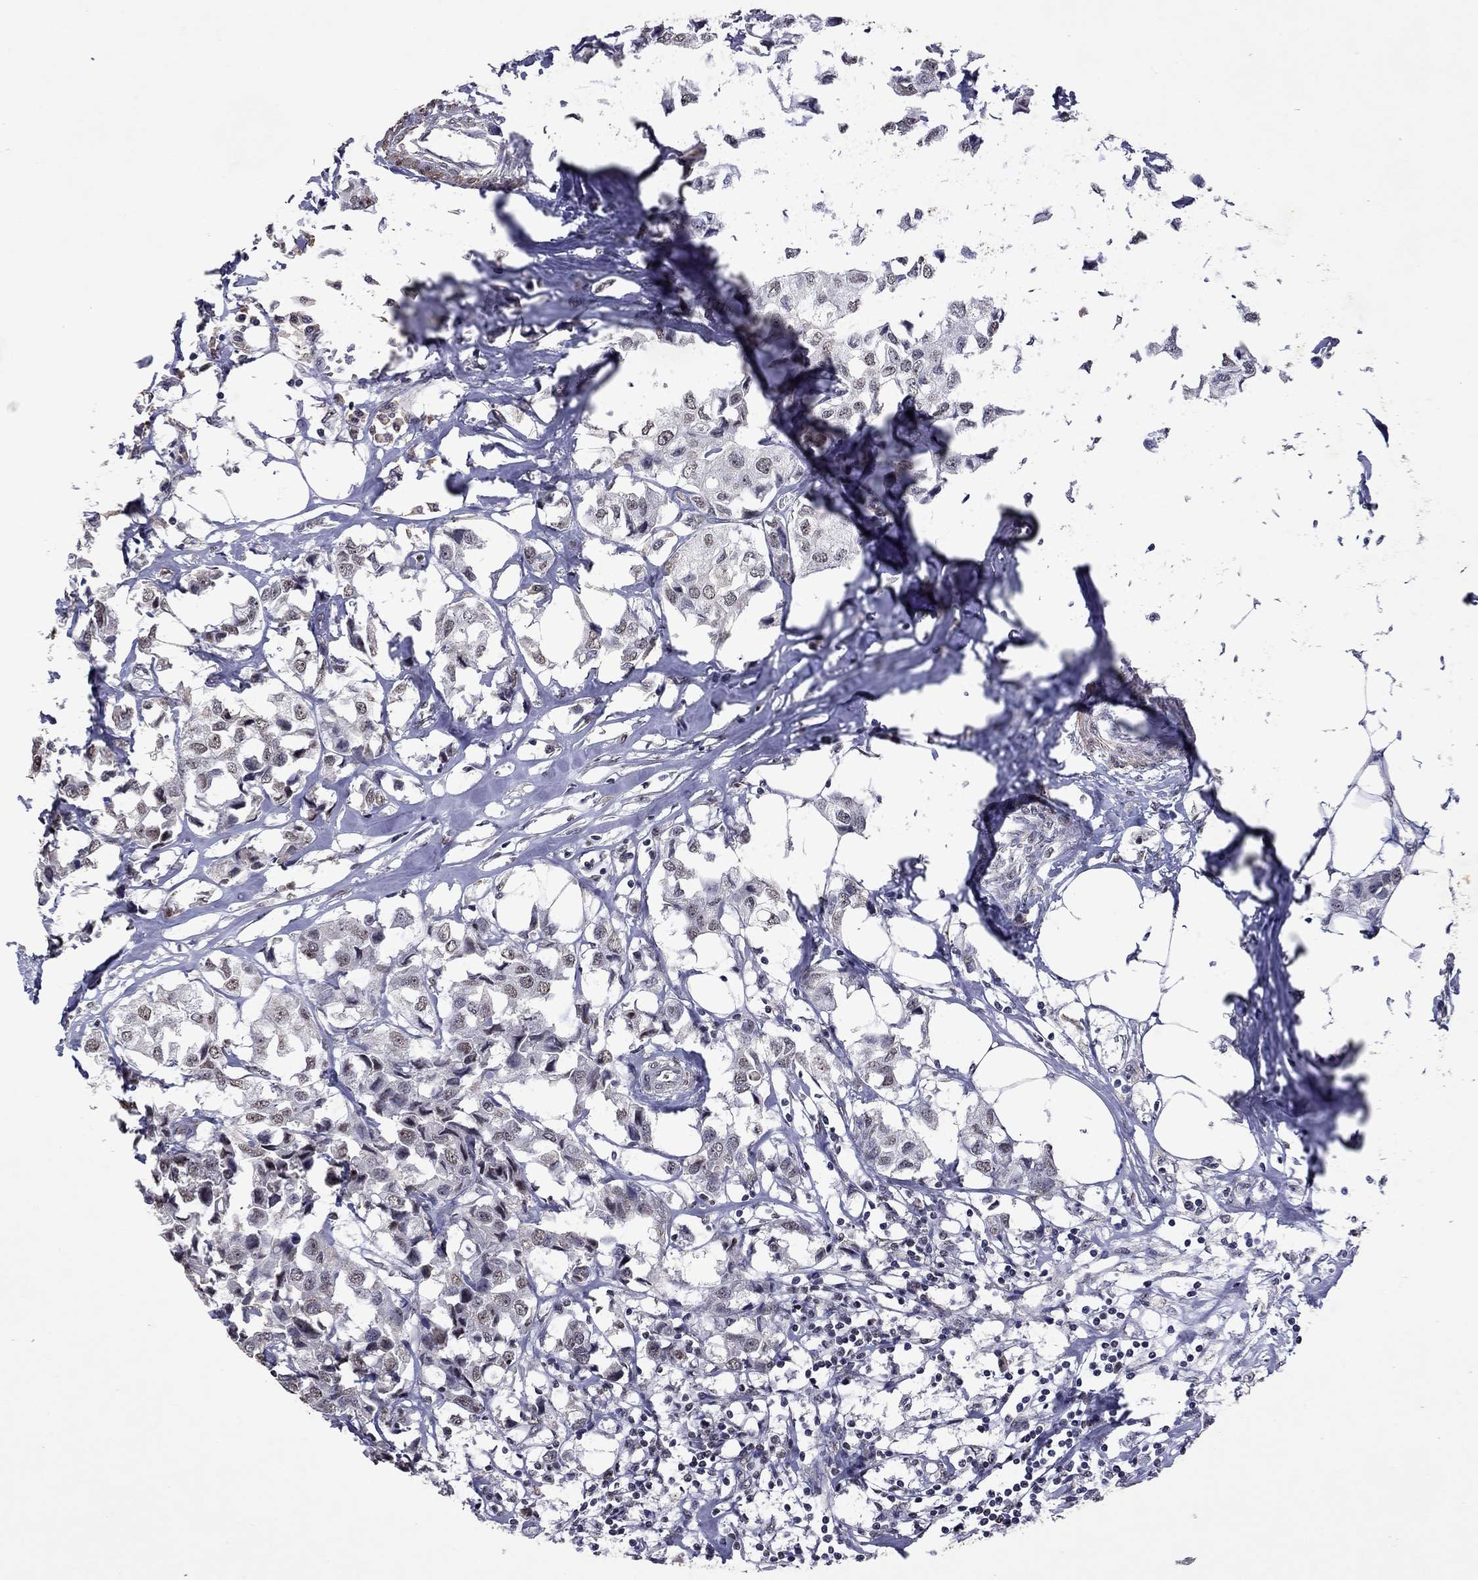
{"staining": {"intensity": "weak", "quantity": "<25%", "location": "nuclear"}, "tissue": "breast cancer", "cell_type": "Tumor cells", "image_type": "cancer", "snomed": [{"axis": "morphology", "description": "Duct carcinoma"}, {"axis": "topography", "description": "Breast"}], "caption": "High power microscopy micrograph of an immunohistochemistry image of infiltrating ductal carcinoma (breast), revealing no significant expression in tumor cells.", "gene": "SPOUT1", "patient": {"sex": "female", "age": 80}}